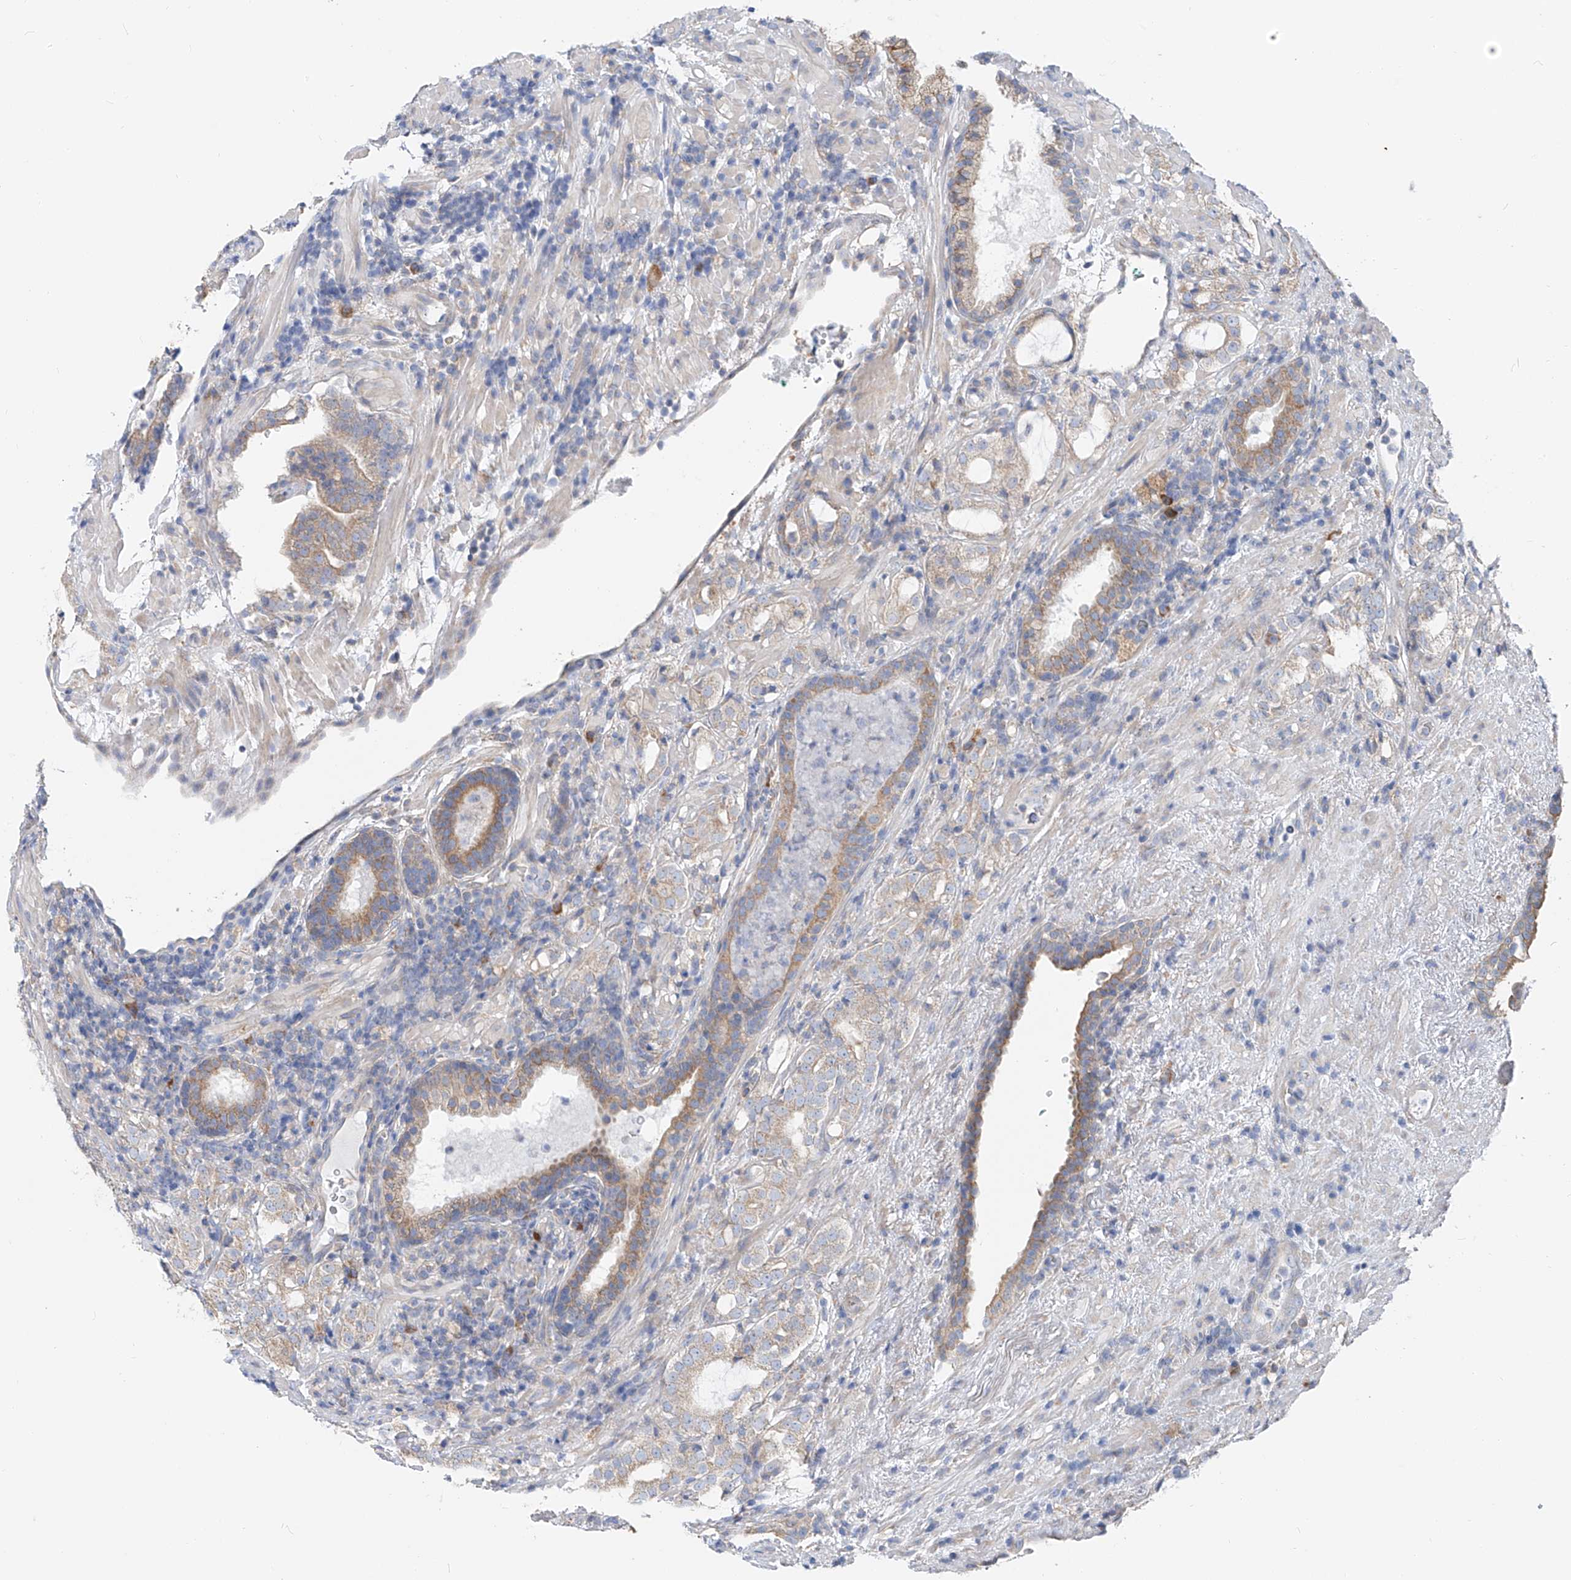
{"staining": {"intensity": "negative", "quantity": "none", "location": "none"}, "tissue": "prostate cancer", "cell_type": "Tumor cells", "image_type": "cancer", "snomed": [{"axis": "morphology", "description": "Adenocarcinoma, High grade"}, {"axis": "topography", "description": "Prostate"}], "caption": "This is a image of immunohistochemistry staining of prostate cancer, which shows no positivity in tumor cells.", "gene": "UFL1", "patient": {"sex": "male", "age": 64}}